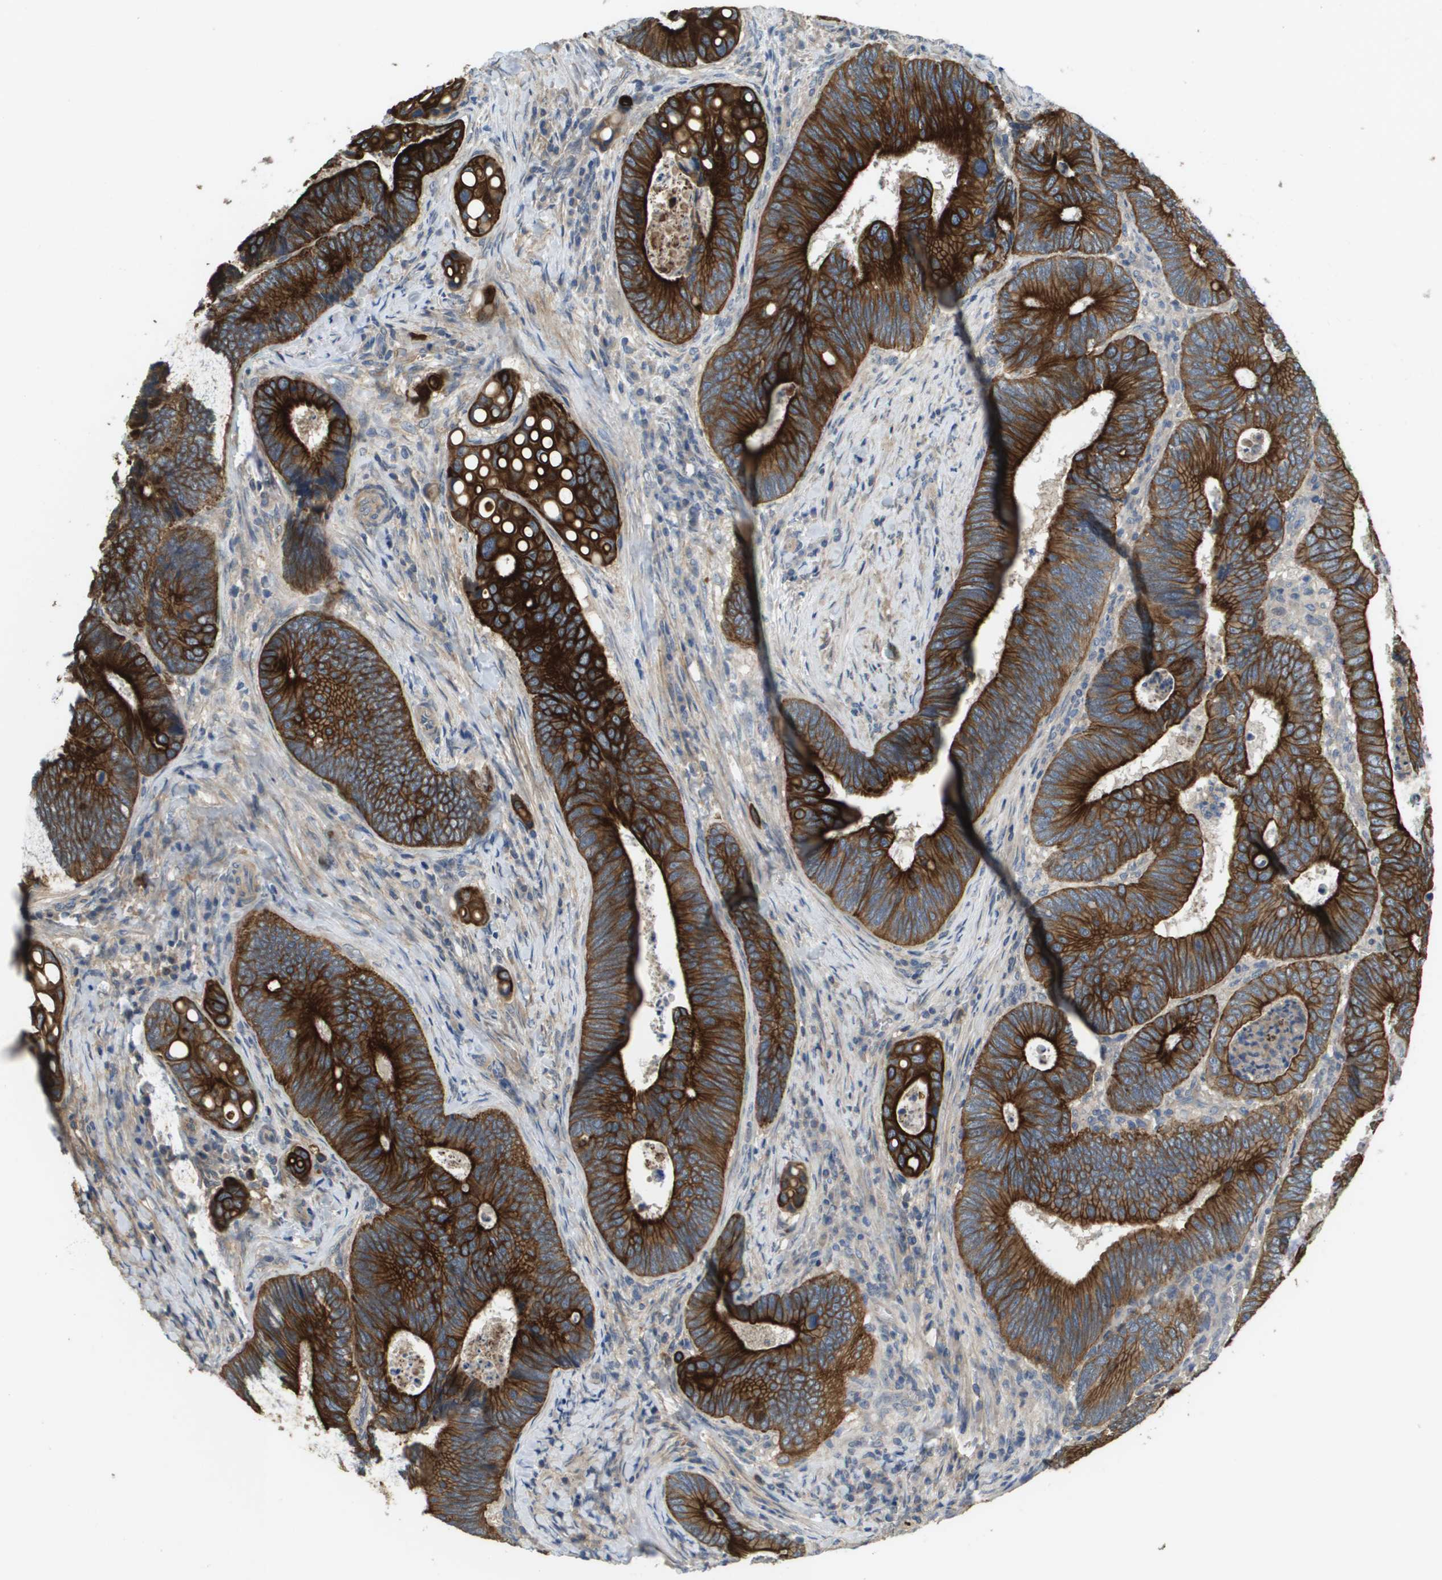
{"staining": {"intensity": "strong", "quantity": ">75%", "location": "cytoplasmic/membranous"}, "tissue": "colorectal cancer", "cell_type": "Tumor cells", "image_type": "cancer", "snomed": [{"axis": "morphology", "description": "Inflammation, NOS"}, {"axis": "morphology", "description": "Adenocarcinoma, NOS"}, {"axis": "topography", "description": "Colon"}], "caption": "The micrograph displays staining of colorectal adenocarcinoma, revealing strong cytoplasmic/membranous protein positivity (brown color) within tumor cells. (DAB (3,3'-diaminobenzidine) = brown stain, brightfield microscopy at high magnification).", "gene": "KRT23", "patient": {"sex": "male", "age": 72}}